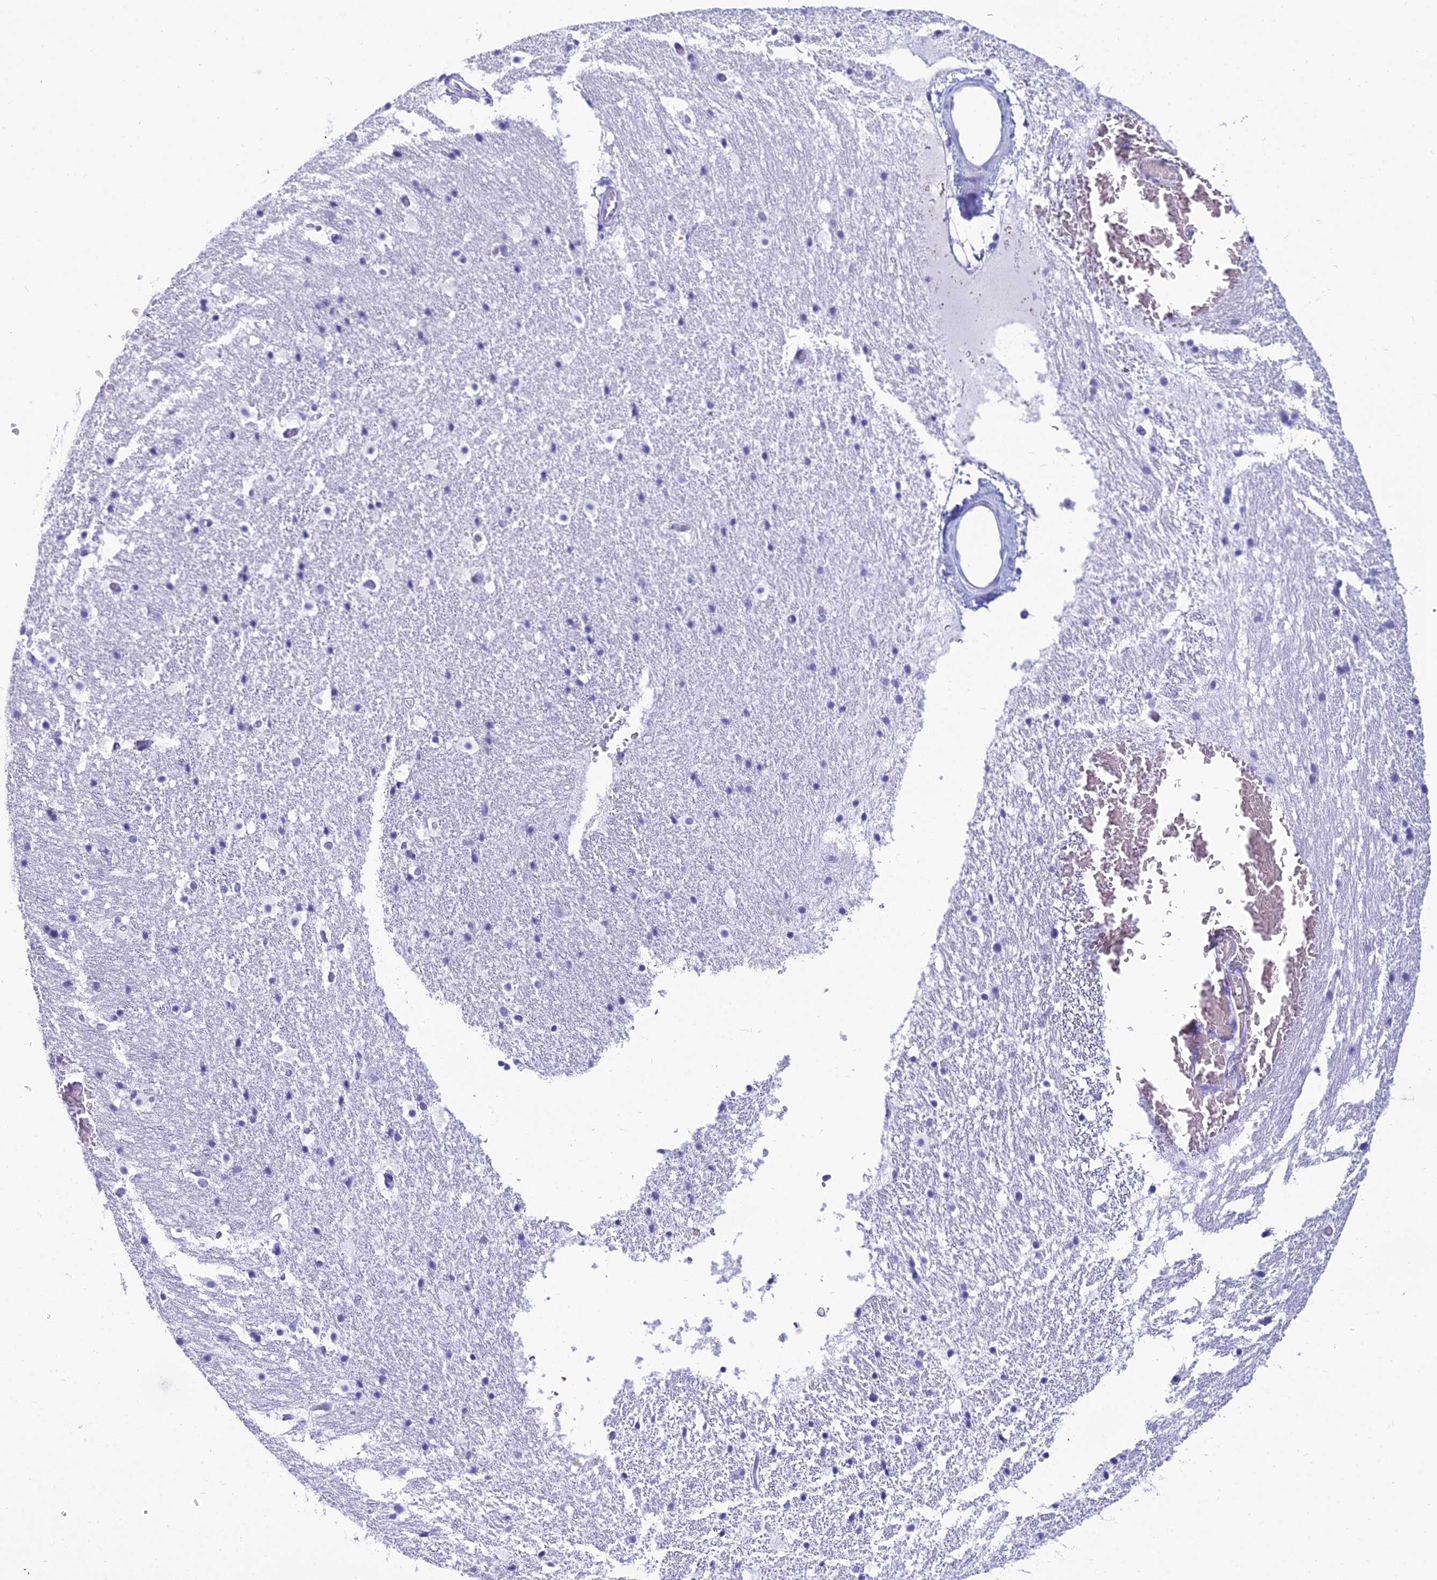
{"staining": {"intensity": "negative", "quantity": "none", "location": "none"}, "tissue": "hippocampus", "cell_type": "Glial cells", "image_type": "normal", "snomed": [{"axis": "morphology", "description": "Normal tissue, NOS"}, {"axis": "topography", "description": "Hippocampus"}], "caption": "Immunohistochemistry histopathology image of benign hippocampus: hippocampus stained with DAB (3,3'-diaminobenzidine) exhibits no significant protein expression in glial cells. (Stains: DAB immunohistochemistry with hematoxylin counter stain, Microscopy: brightfield microscopy at high magnification).", "gene": "ZNF442", "patient": {"sex": "female", "age": 52}}